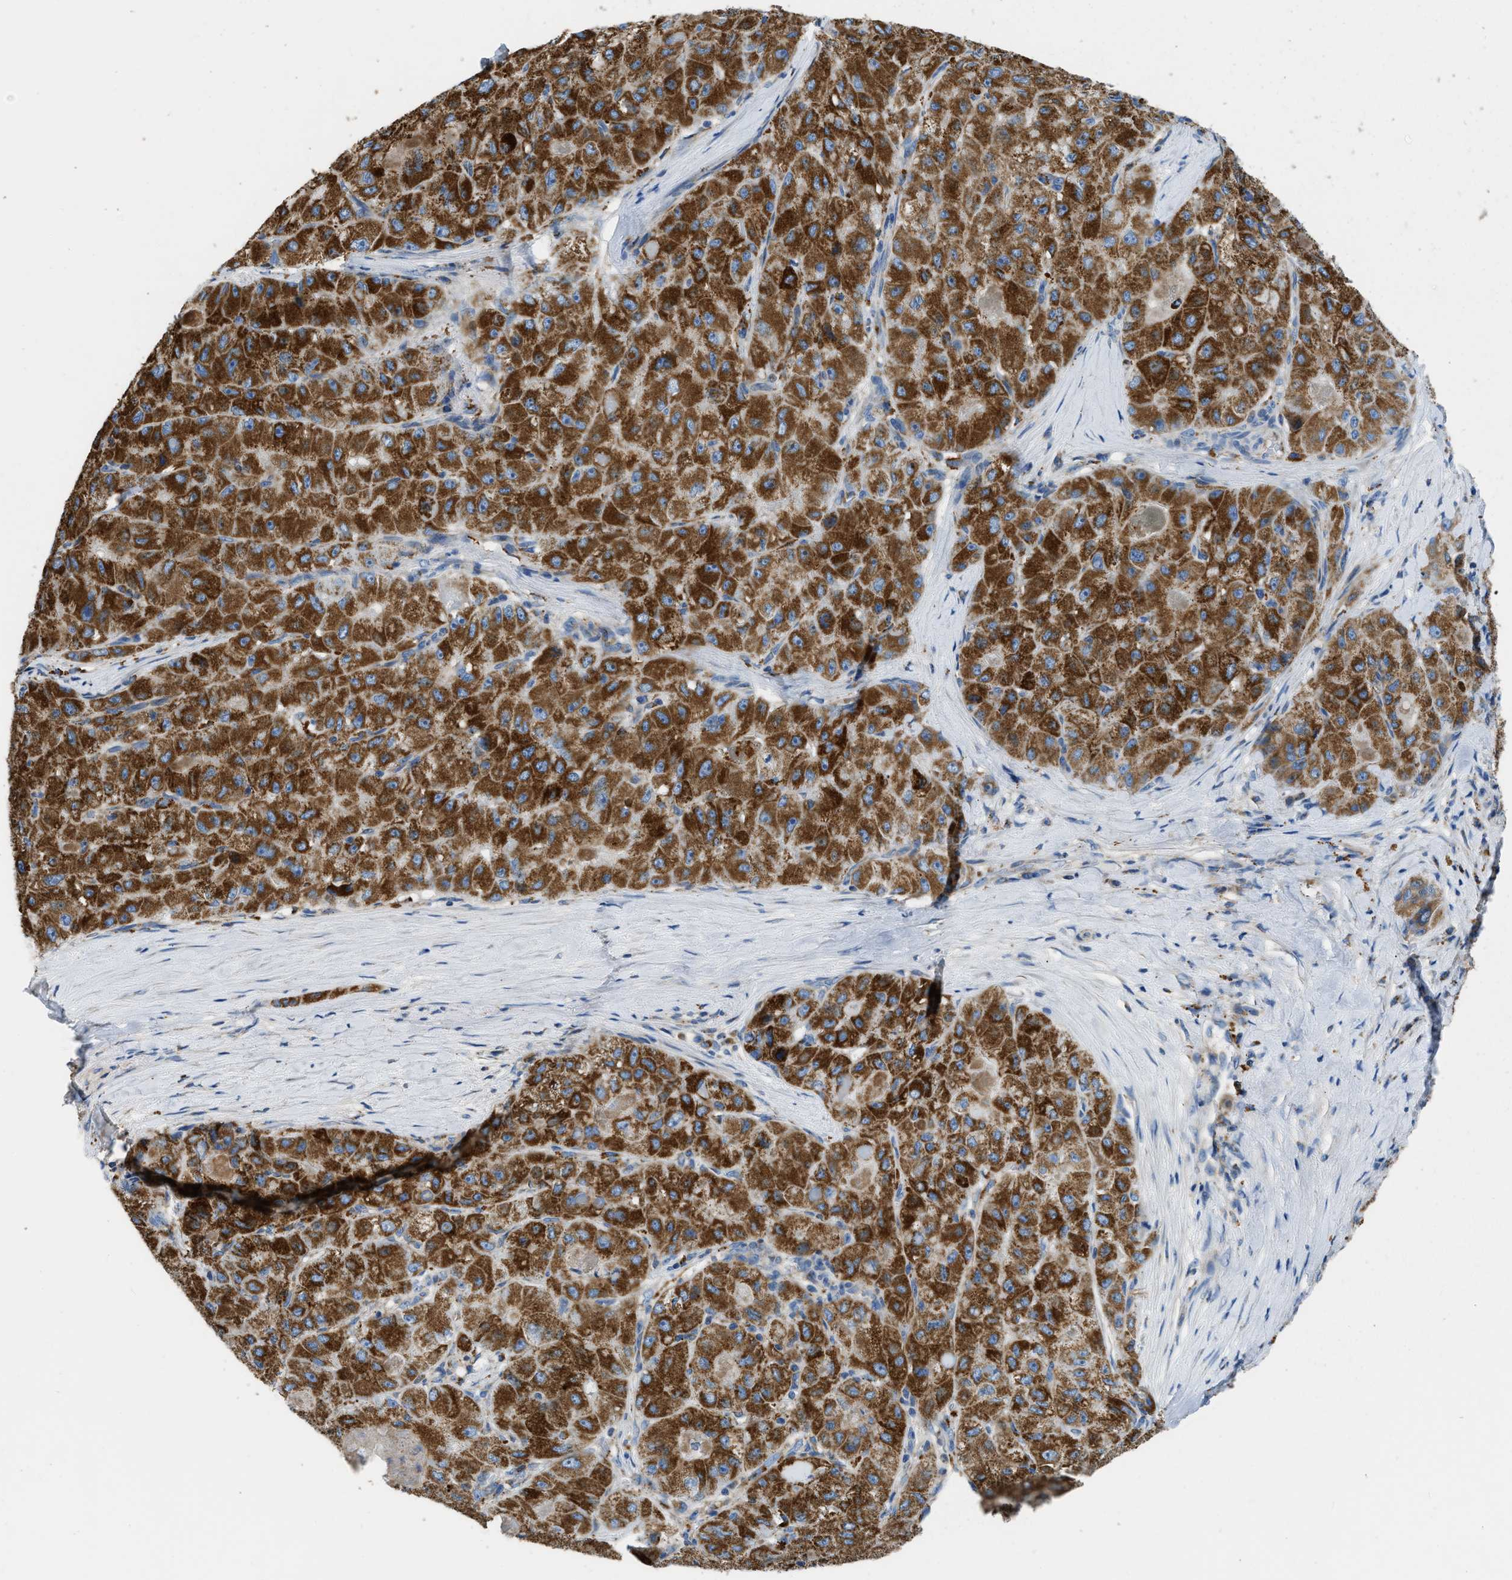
{"staining": {"intensity": "strong", "quantity": ">75%", "location": "cytoplasmic/membranous"}, "tissue": "liver cancer", "cell_type": "Tumor cells", "image_type": "cancer", "snomed": [{"axis": "morphology", "description": "Carcinoma, Hepatocellular, NOS"}, {"axis": "topography", "description": "Liver"}], "caption": "This is an image of immunohistochemistry staining of liver cancer (hepatocellular carcinoma), which shows strong staining in the cytoplasmic/membranous of tumor cells.", "gene": "SLC25A13", "patient": {"sex": "male", "age": 80}}